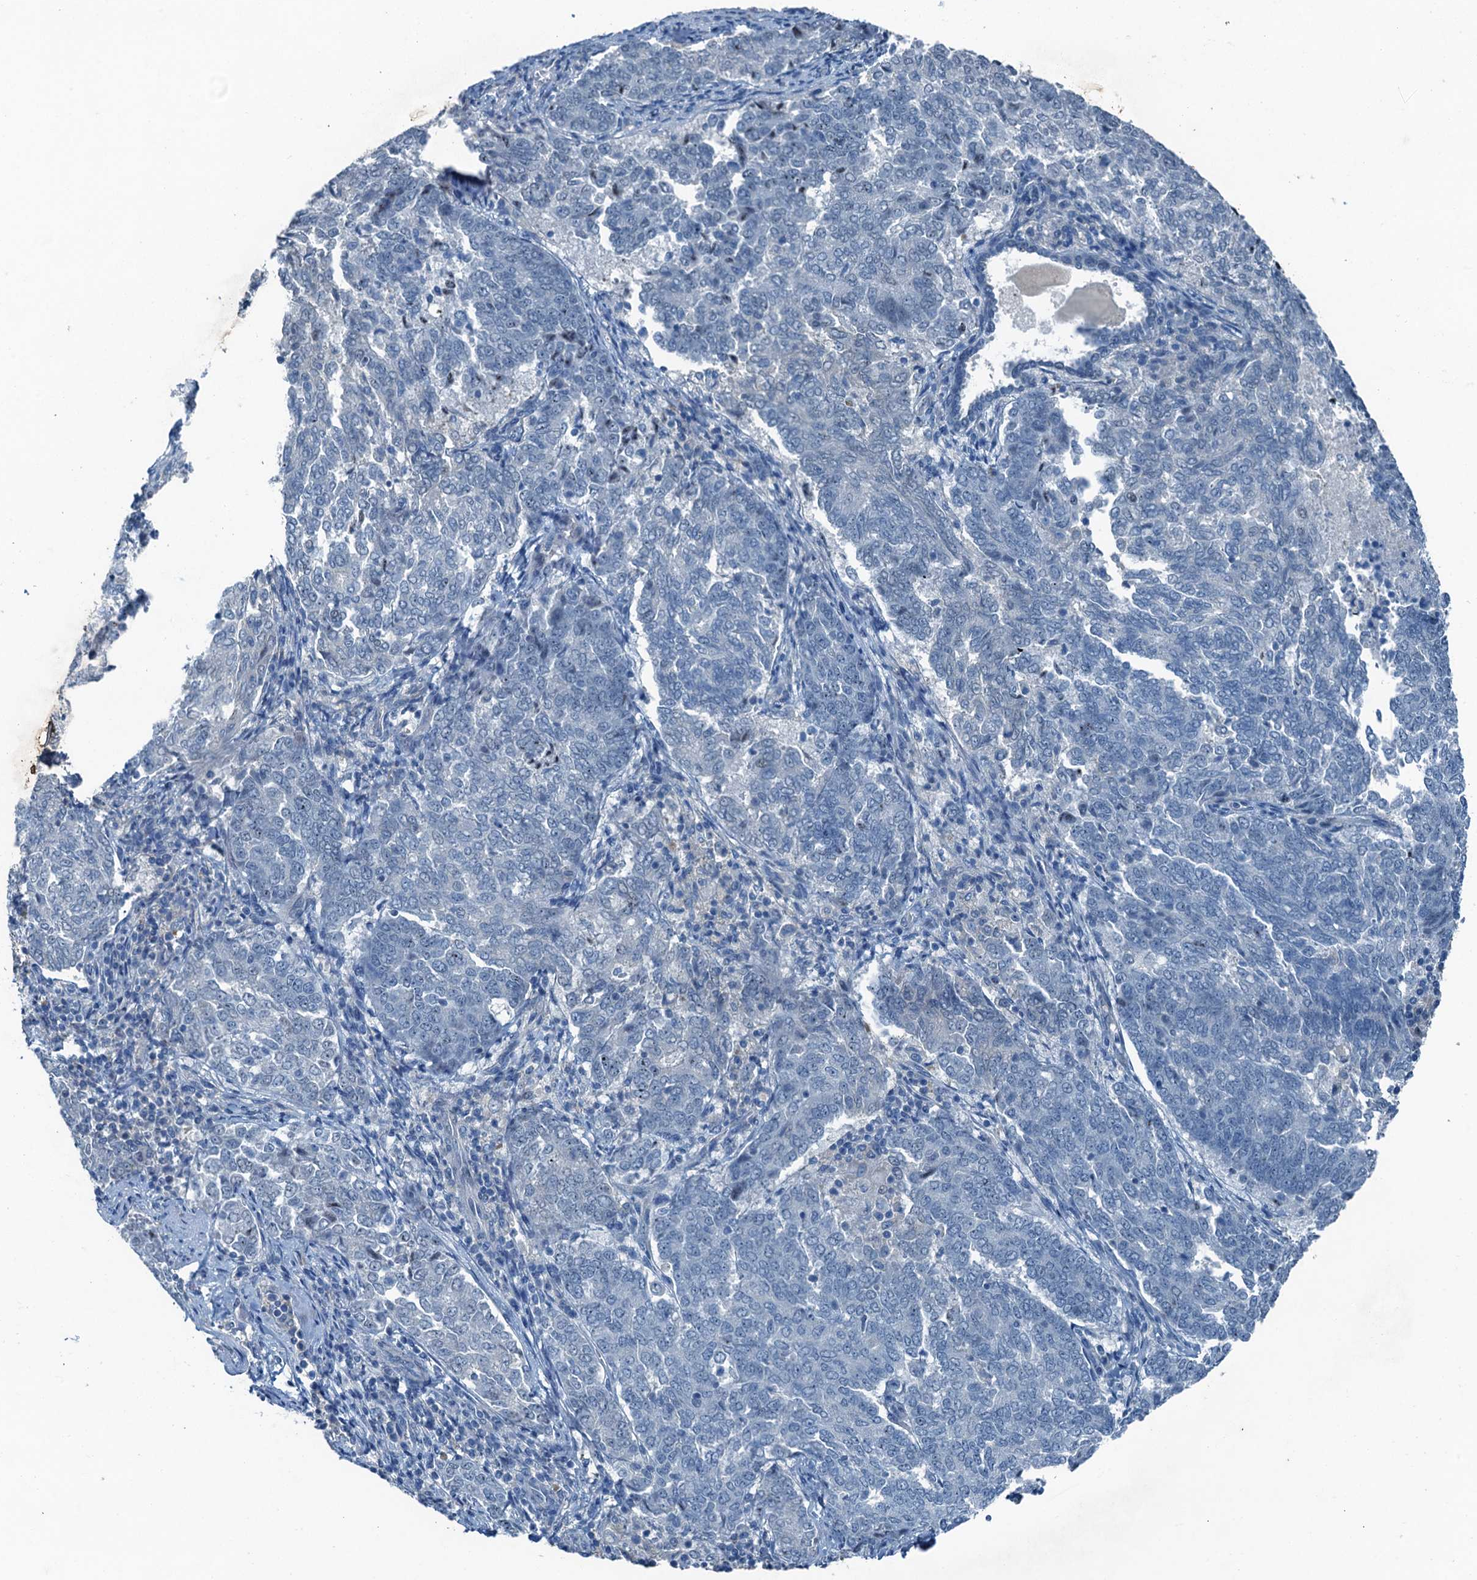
{"staining": {"intensity": "negative", "quantity": "none", "location": "none"}, "tissue": "endometrial cancer", "cell_type": "Tumor cells", "image_type": "cancer", "snomed": [{"axis": "morphology", "description": "Adenocarcinoma, NOS"}, {"axis": "topography", "description": "Endometrium"}], "caption": "Endometrial cancer was stained to show a protein in brown. There is no significant staining in tumor cells. The staining was performed using DAB (3,3'-diaminobenzidine) to visualize the protein expression in brown, while the nuclei were stained in blue with hematoxylin (Magnification: 20x).", "gene": "CBLIF", "patient": {"sex": "female", "age": 80}}